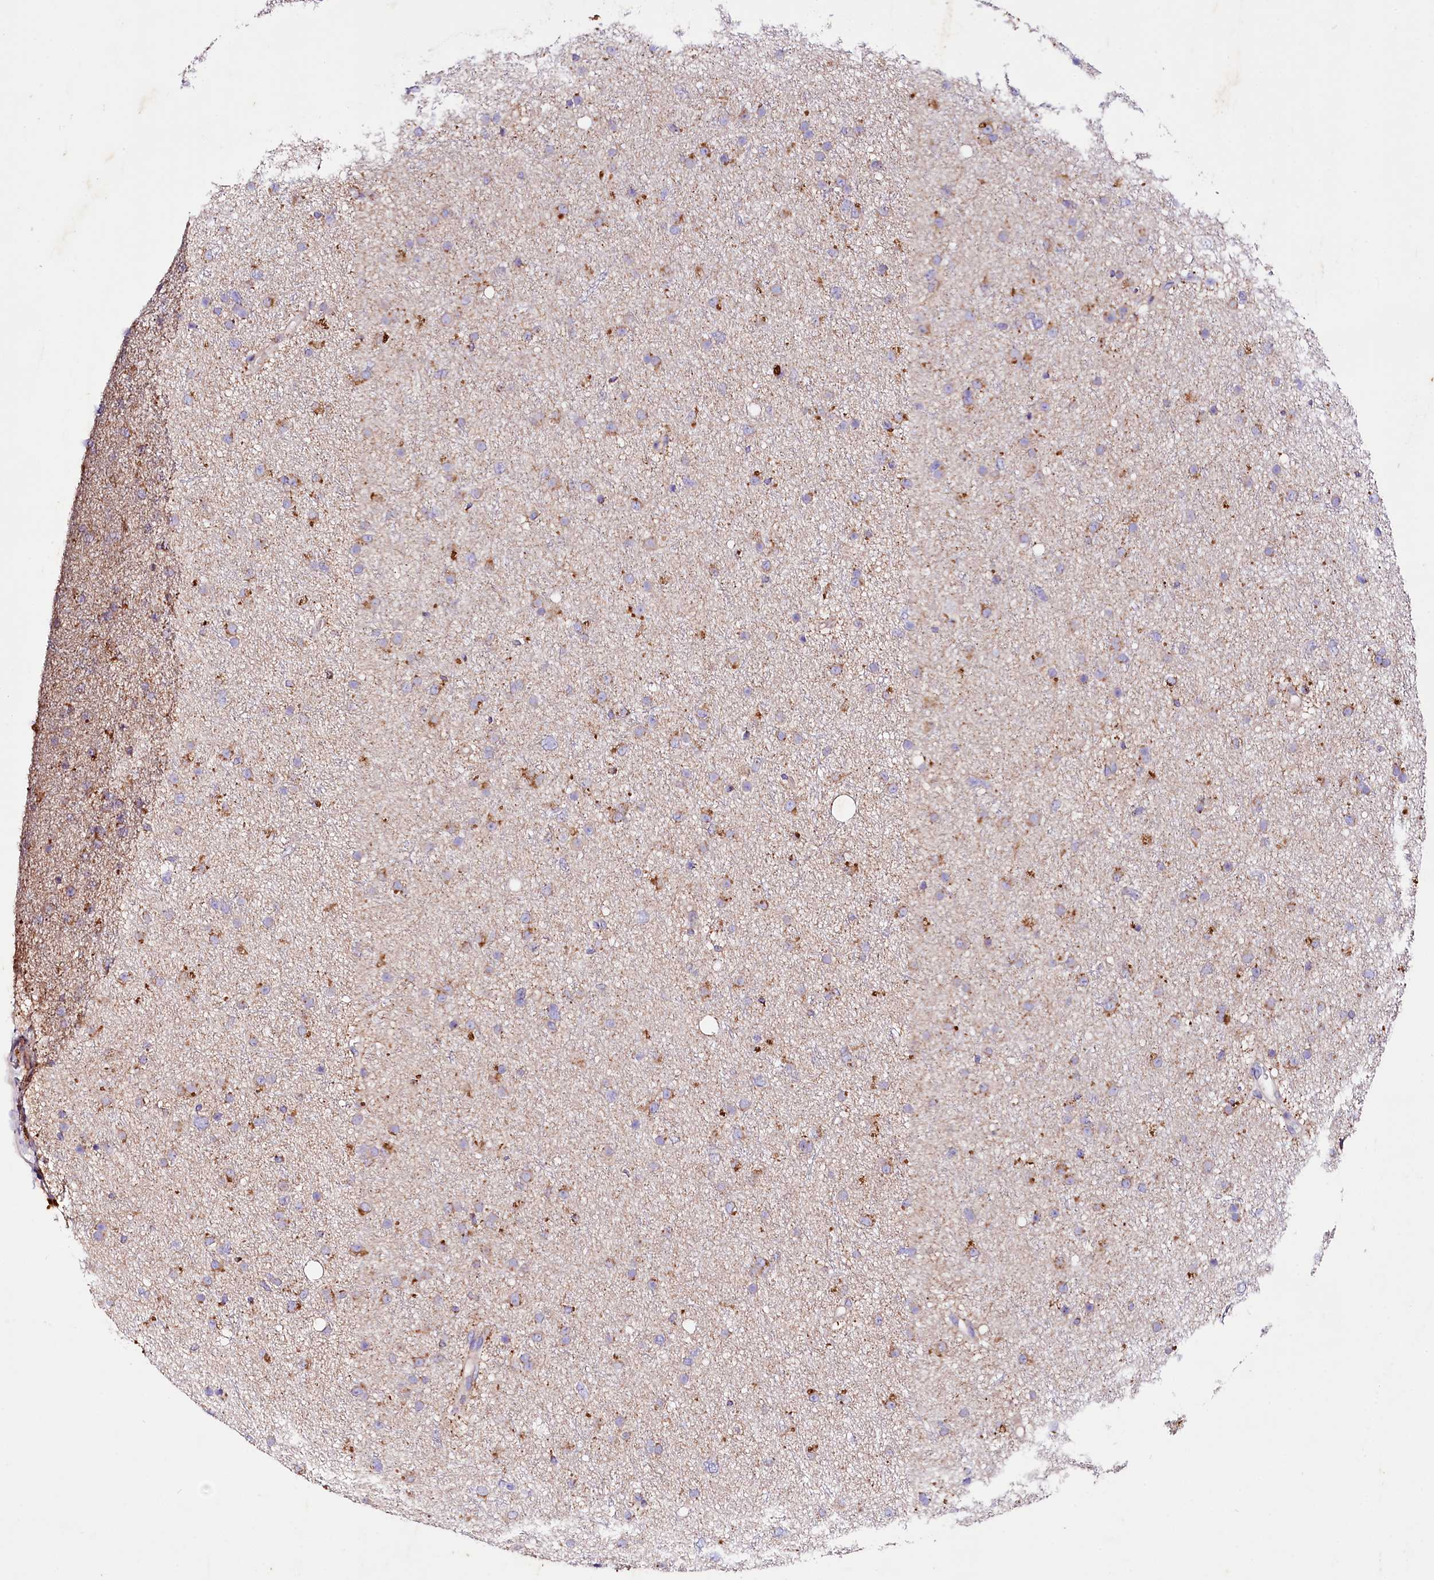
{"staining": {"intensity": "moderate", "quantity": ">75%", "location": "cytoplasmic/membranous"}, "tissue": "glioma", "cell_type": "Tumor cells", "image_type": "cancer", "snomed": [{"axis": "morphology", "description": "Glioma, malignant, Low grade"}, {"axis": "topography", "description": "Cerebral cortex"}], "caption": "High-power microscopy captured an immunohistochemistry (IHC) image of glioma, revealing moderate cytoplasmic/membranous expression in approximately >75% of tumor cells. The staining is performed using DAB (3,3'-diaminobenzidine) brown chromogen to label protein expression. The nuclei are counter-stained blue using hematoxylin.", "gene": "SACM1L", "patient": {"sex": "female", "age": 39}}